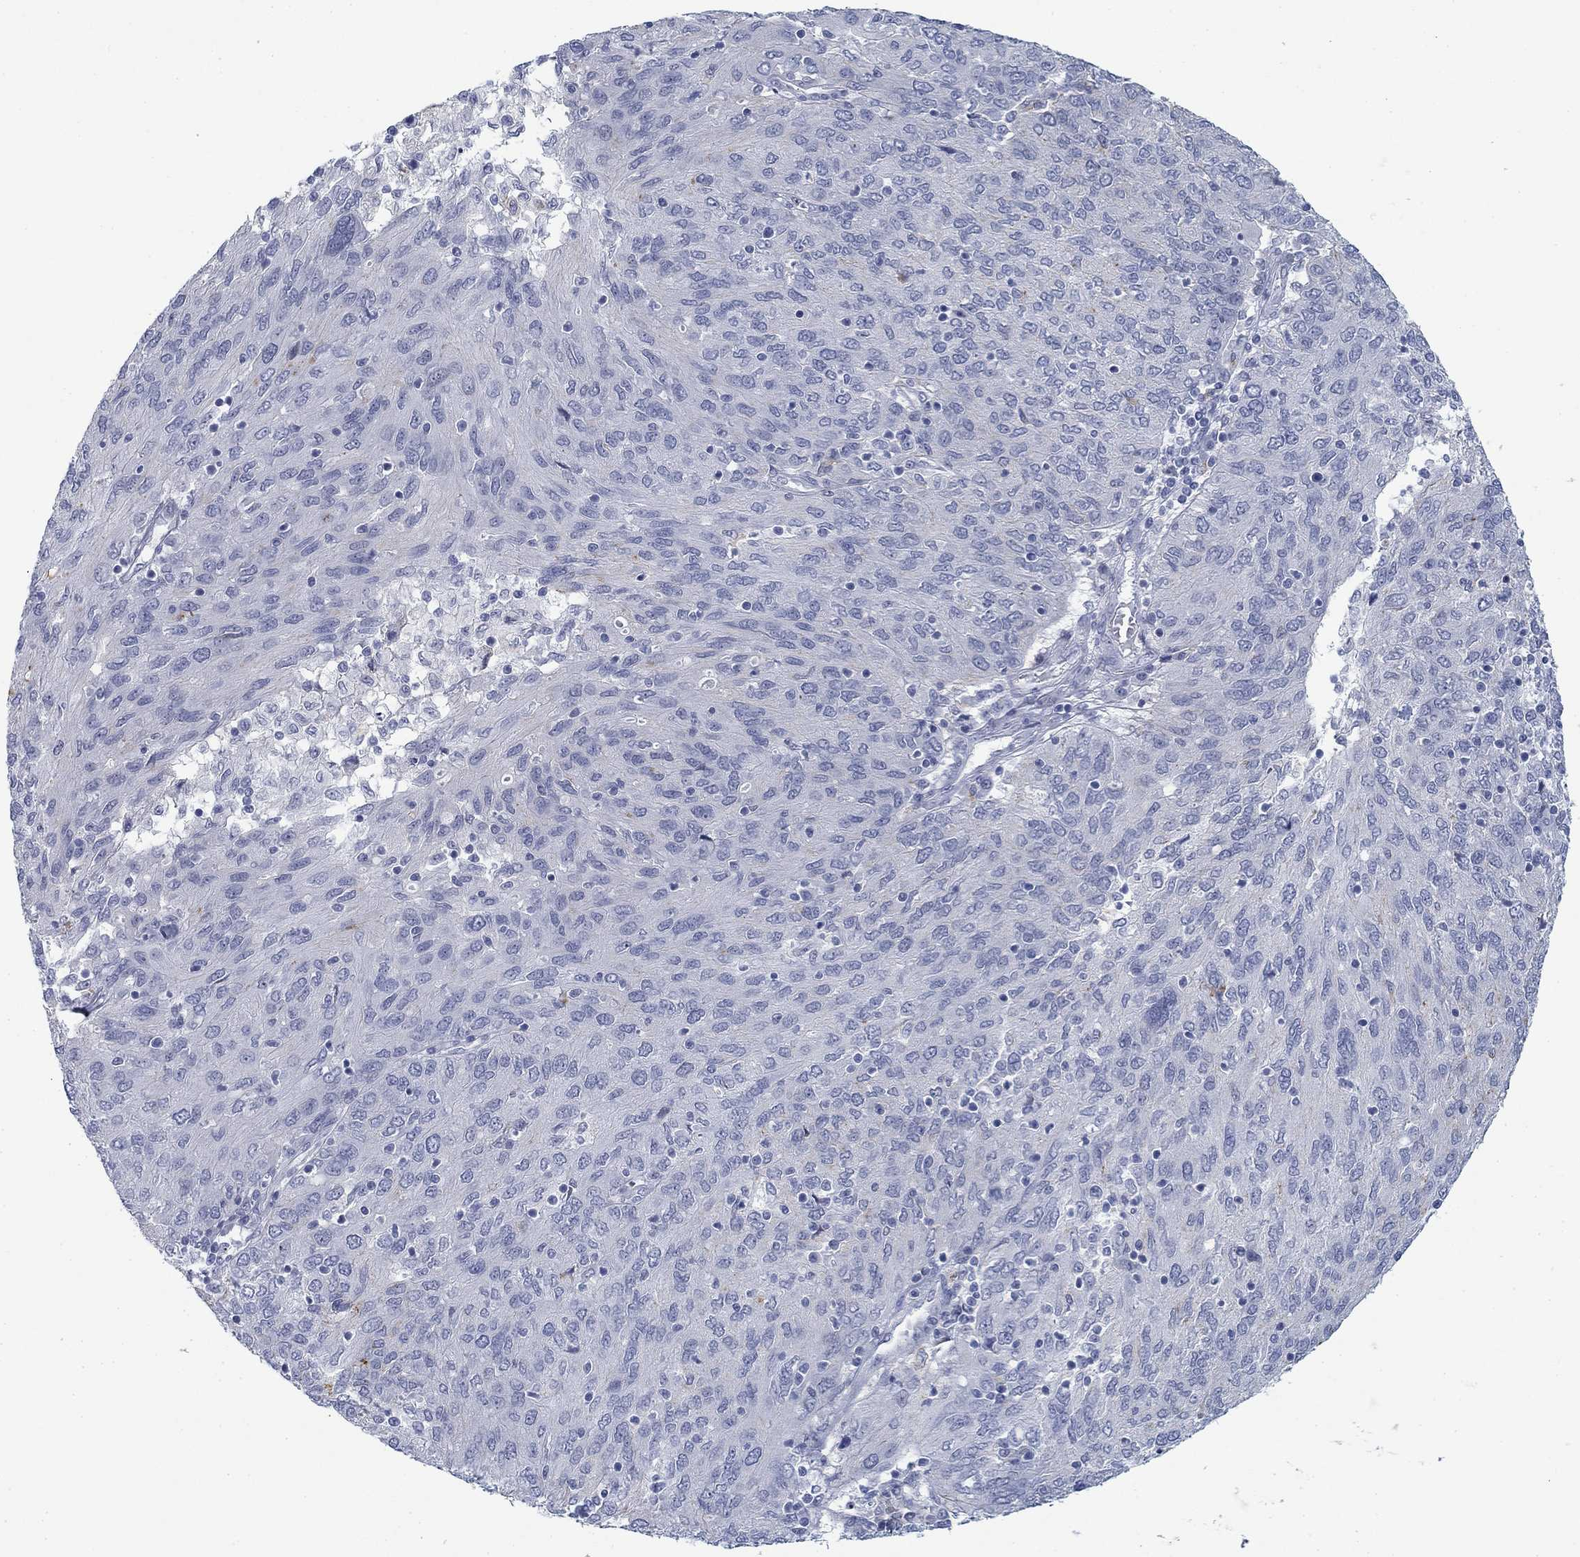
{"staining": {"intensity": "negative", "quantity": "none", "location": "none"}, "tissue": "ovarian cancer", "cell_type": "Tumor cells", "image_type": "cancer", "snomed": [{"axis": "morphology", "description": "Carcinoma, endometroid"}, {"axis": "topography", "description": "Ovary"}], "caption": "Tumor cells show no significant protein staining in endometroid carcinoma (ovarian).", "gene": "DNAL1", "patient": {"sex": "female", "age": 50}}